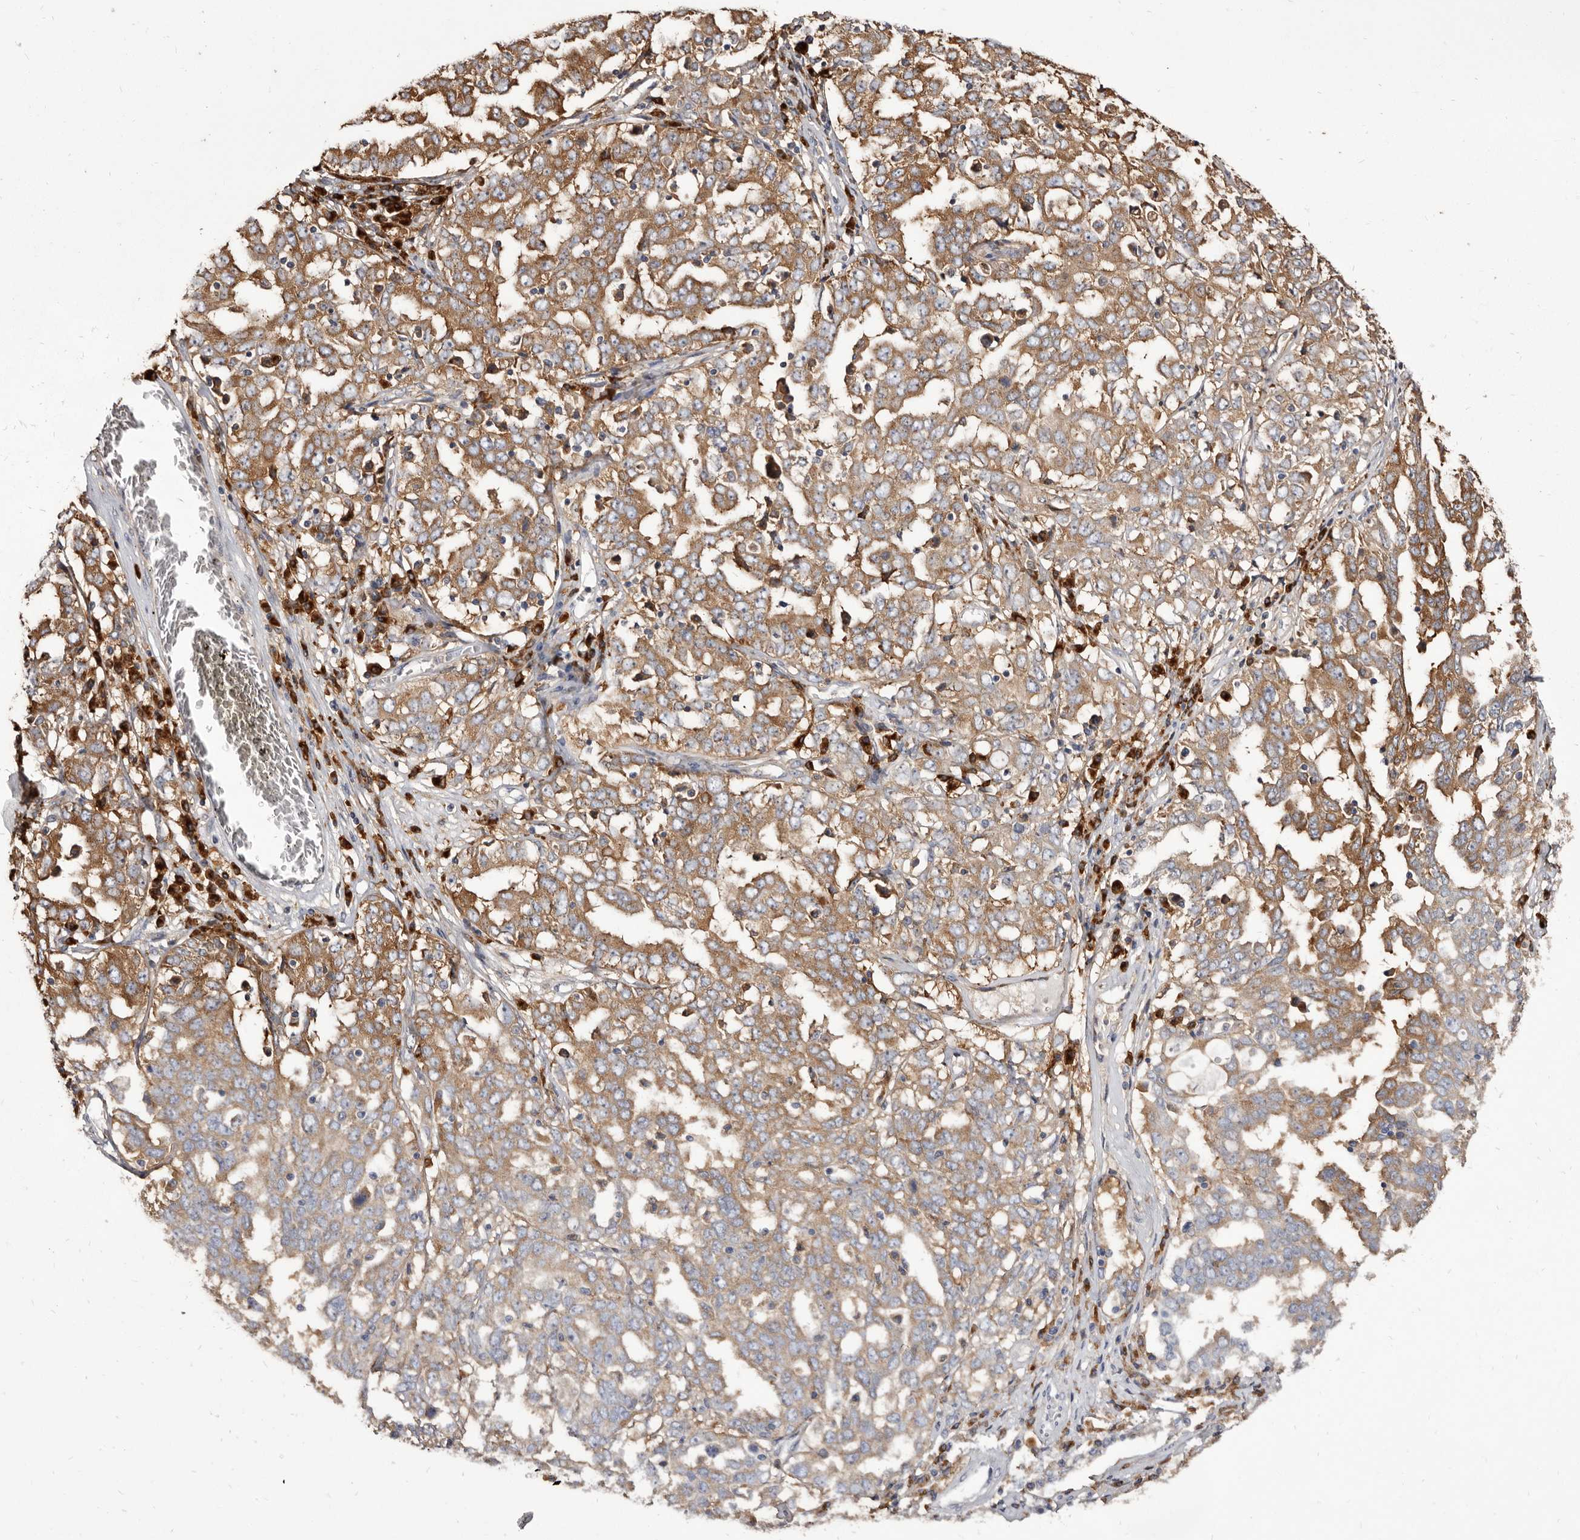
{"staining": {"intensity": "moderate", "quantity": ">75%", "location": "cytoplasmic/membranous"}, "tissue": "ovarian cancer", "cell_type": "Tumor cells", "image_type": "cancer", "snomed": [{"axis": "morphology", "description": "Carcinoma, endometroid"}, {"axis": "topography", "description": "Ovary"}], "caption": "Immunohistochemistry (IHC) histopathology image of neoplastic tissue: ovarian endometroid carcinoma stained using immunohistochemistry demonstrates medium levels of moderate protein expression localized specifically in the cytoplasmic/membranous of tumor cells, appearing as a cytoplasmic/membranous brown color.", "gene": "TPD52", "patient": {"sex": "female", "age": 62}}